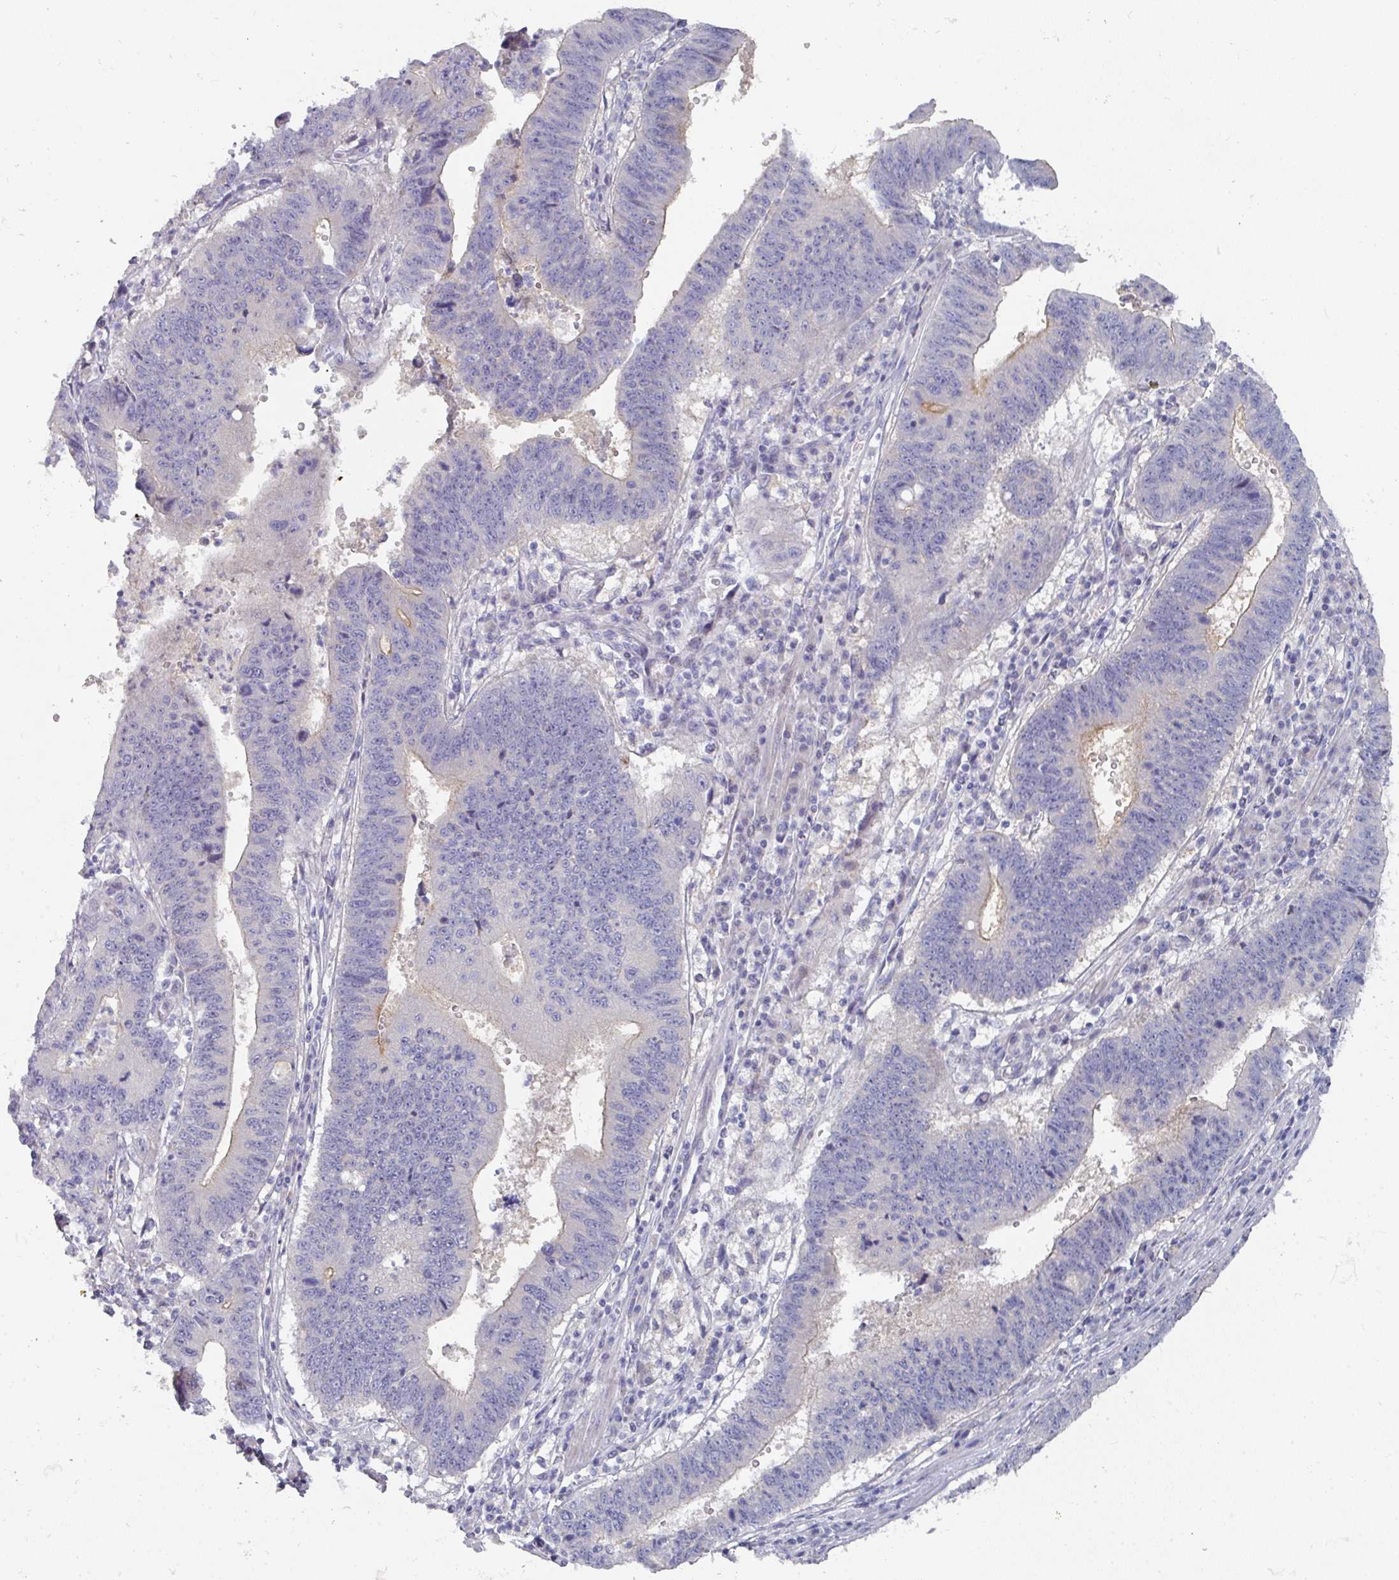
{"staining": {"intensity": "weak", "quantity": "<25%", "location": "cytoplasmic/membranous"}, "tissue": "stomach cancer", "cell_type": "Tumor cells", "image_type": "cancer", "snomed": [{"axis": "morphology", "description": "Adenocarcinoma, NOS"}, {"axis": "topography", "description": "Stomach"}], "caption": "This is an IHC photomicrograph of human stomach cancer (adenocarcinoma). There is no expression in tumor cells.", "gene": "NT5C1A", "patient": {"sex": "male", "age": 59}}